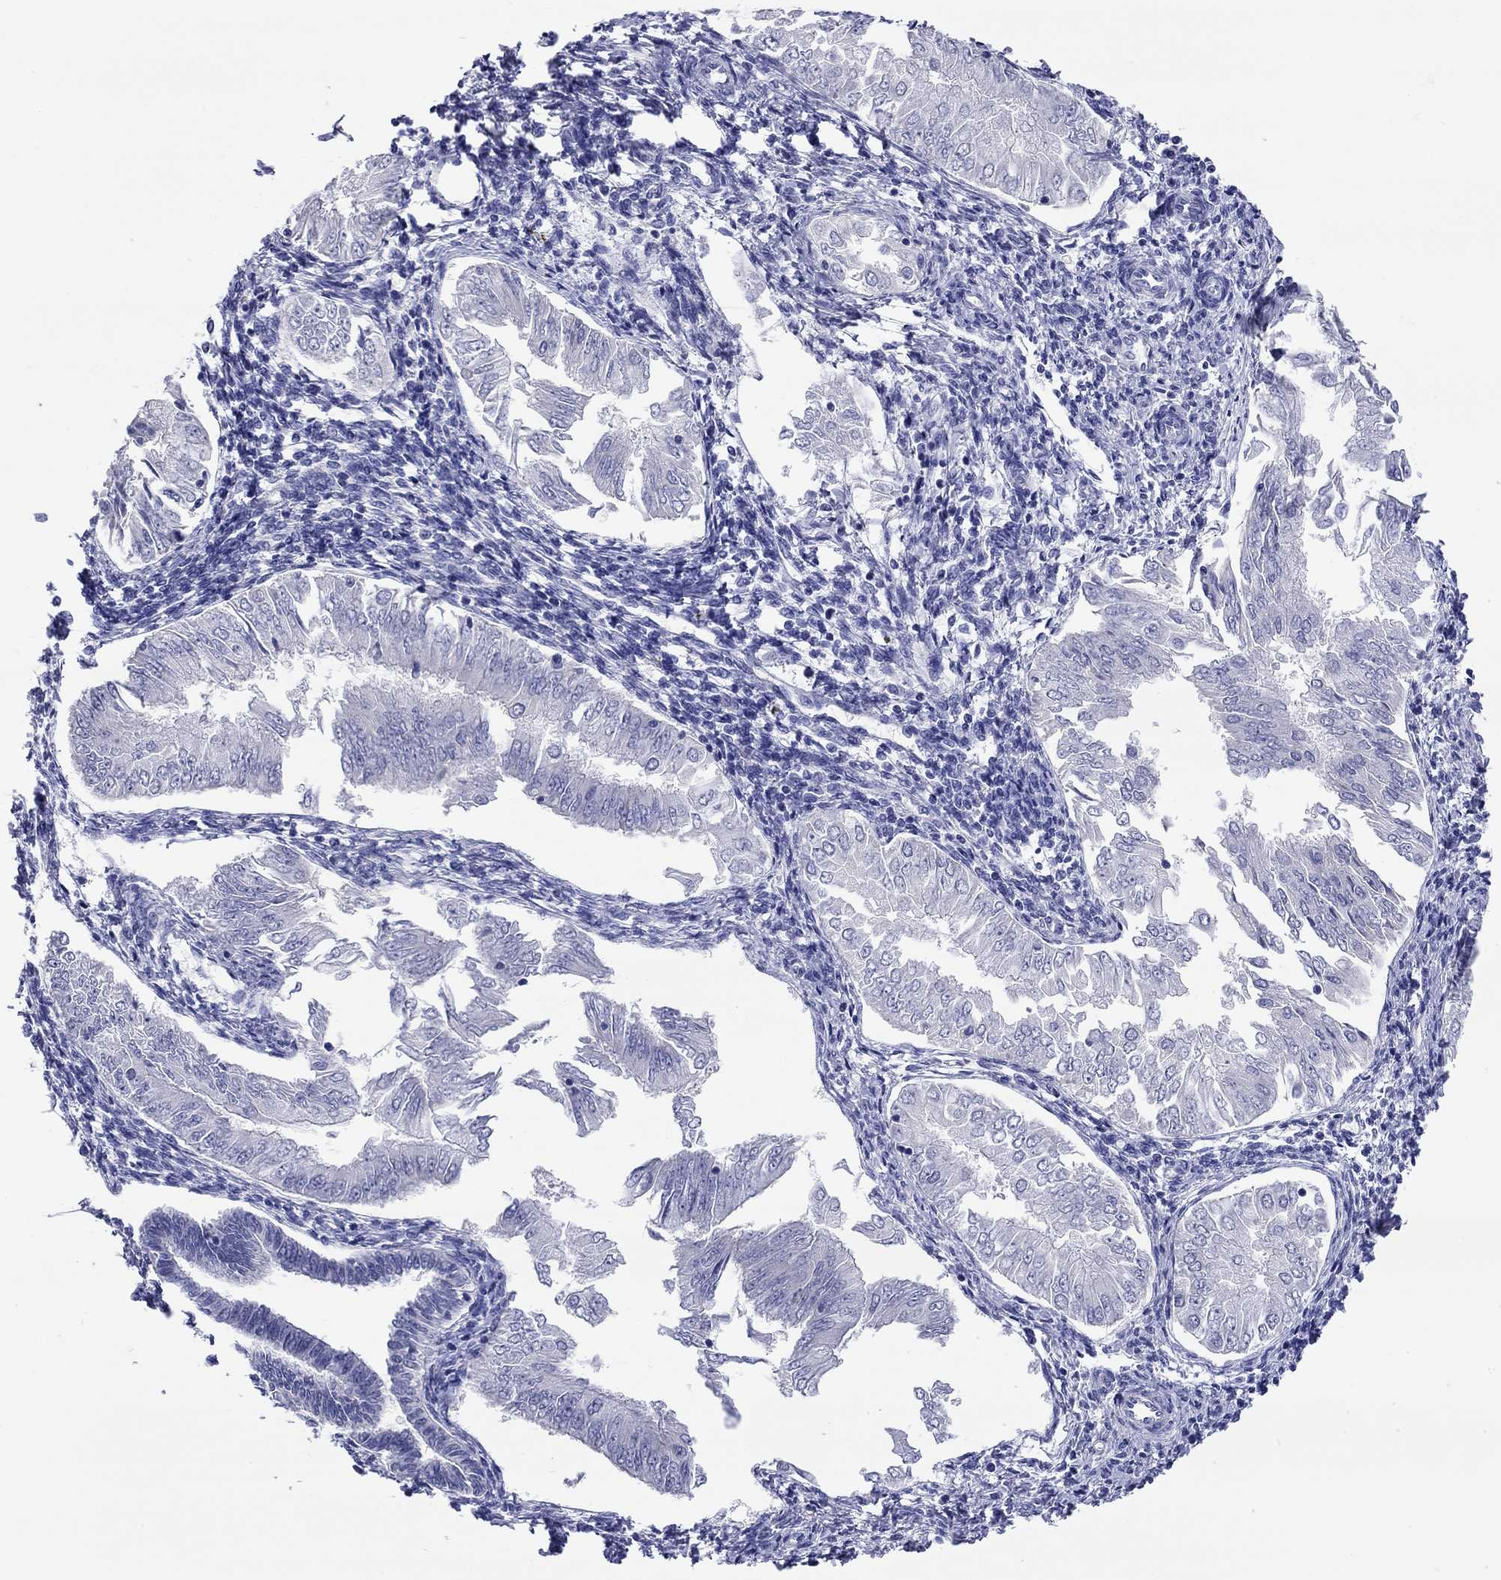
{"staining": {"intensity": "negative", "quantity": "none", "location": "none"}, "tissue": "endometrial cancer", "cell_type": "Tumor cells", "image_type": "cancer", "snomed": [{"axis": "morphology", "description": "Adenocarcinoma, NOS"}, {"axis": "topography", "description": "Endometrium"}], "caption": "A histopathology image of endometrial cancer stained for a protein exhibits no brown staining in tumor cells.", "gene": "CMYA5", "patient": {"sex": "female", "age": 53}}